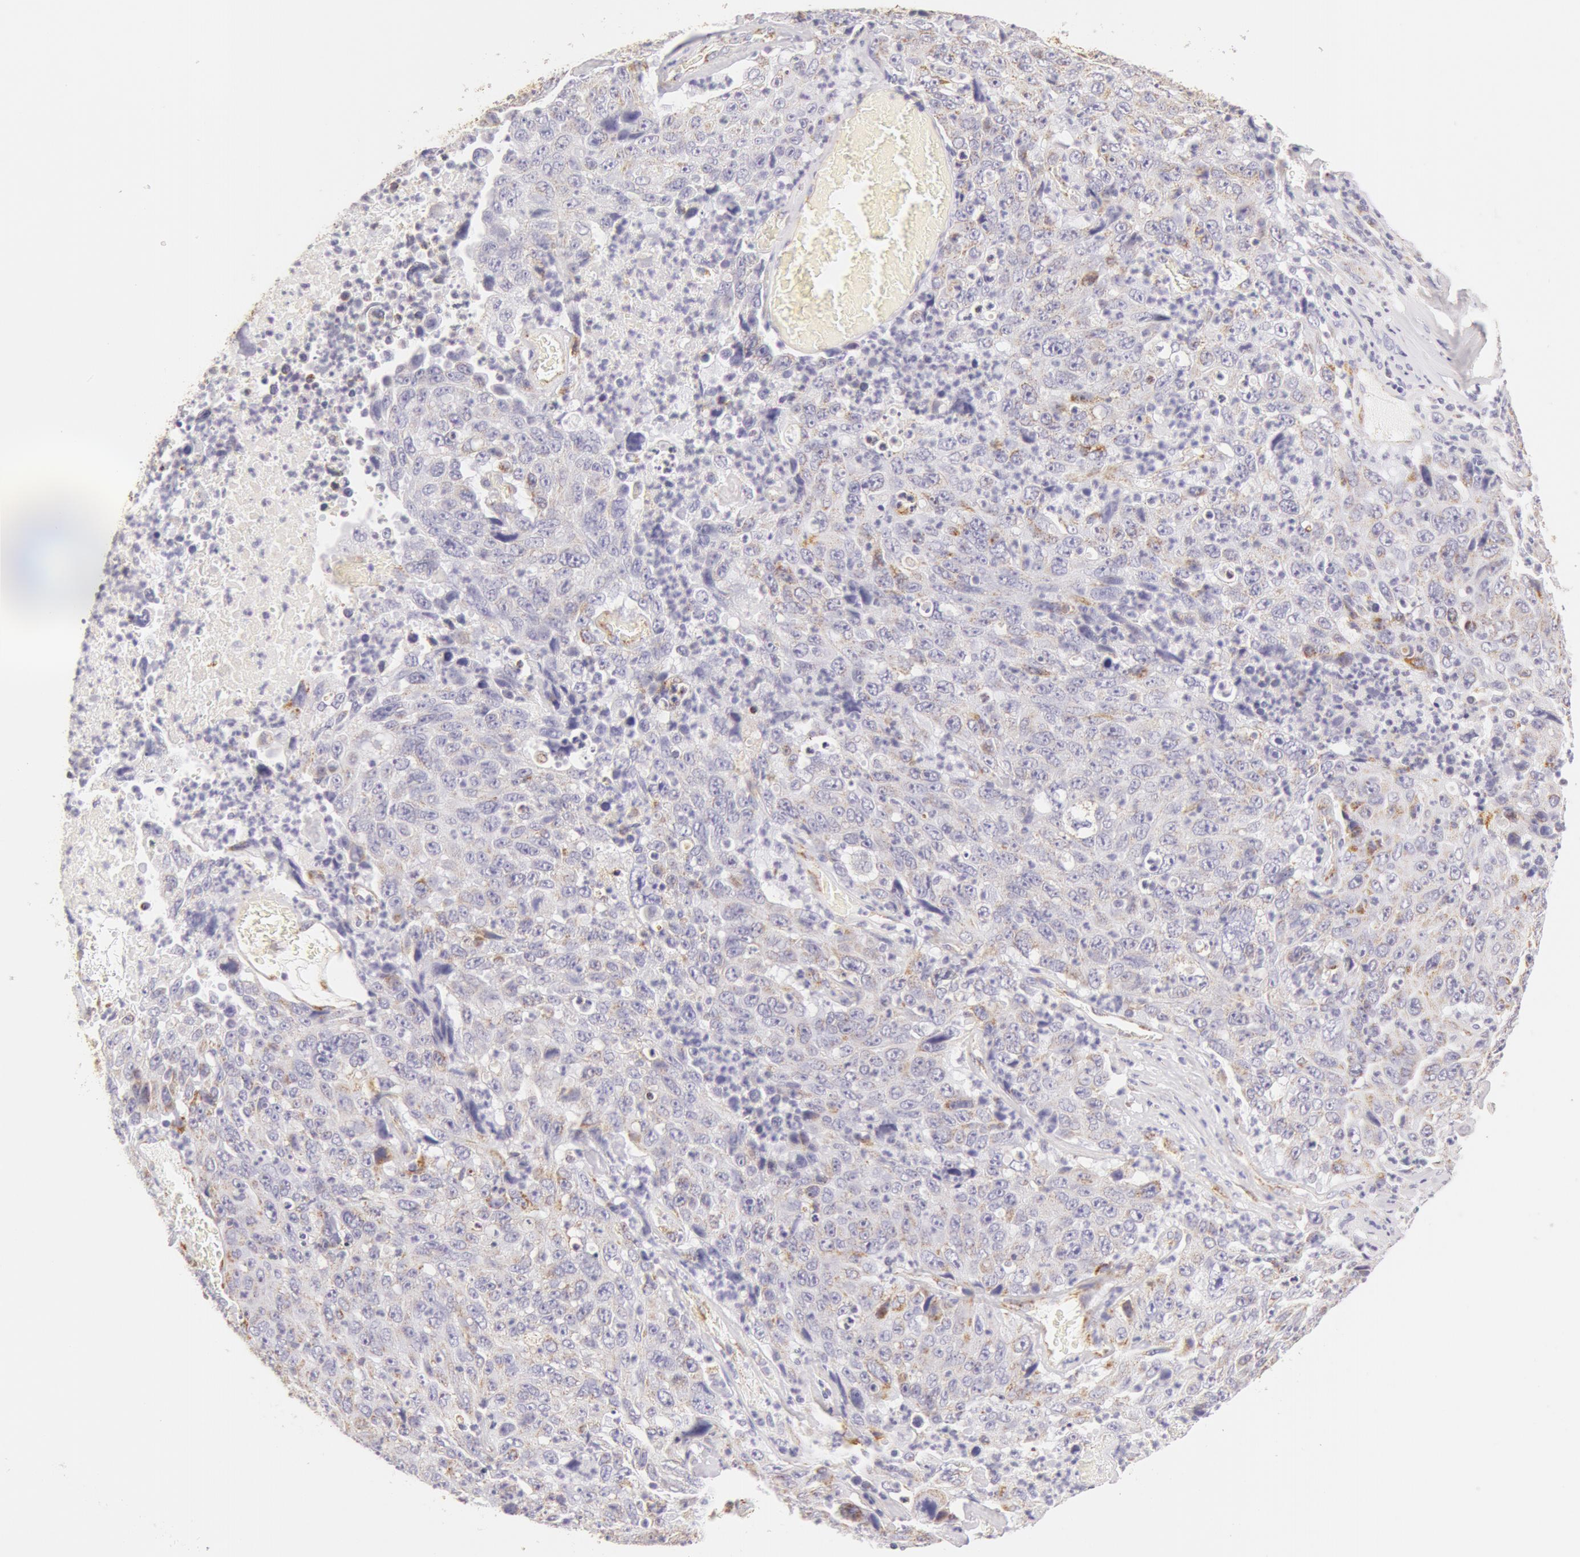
{"staining": {"intensity": "weak", "quantity": "<25%", "location": "cytoplasmic/membranous"}, "tissue": "lung cancer", "cell_type": "Tumor cells", "image_type": "cancer", "snomed": [{"axis": "morphology", "description": "Squamous cell carcinoma, NOS"}, {"axis": "topography", "description": "Lung"}], "caption": "Protein analysis of squamous cell carcinoma (lung) reveals no significant expression in tumor cells.", "gene": "ATP5F1B", "patient": {"sex": "male", "age": 64}}